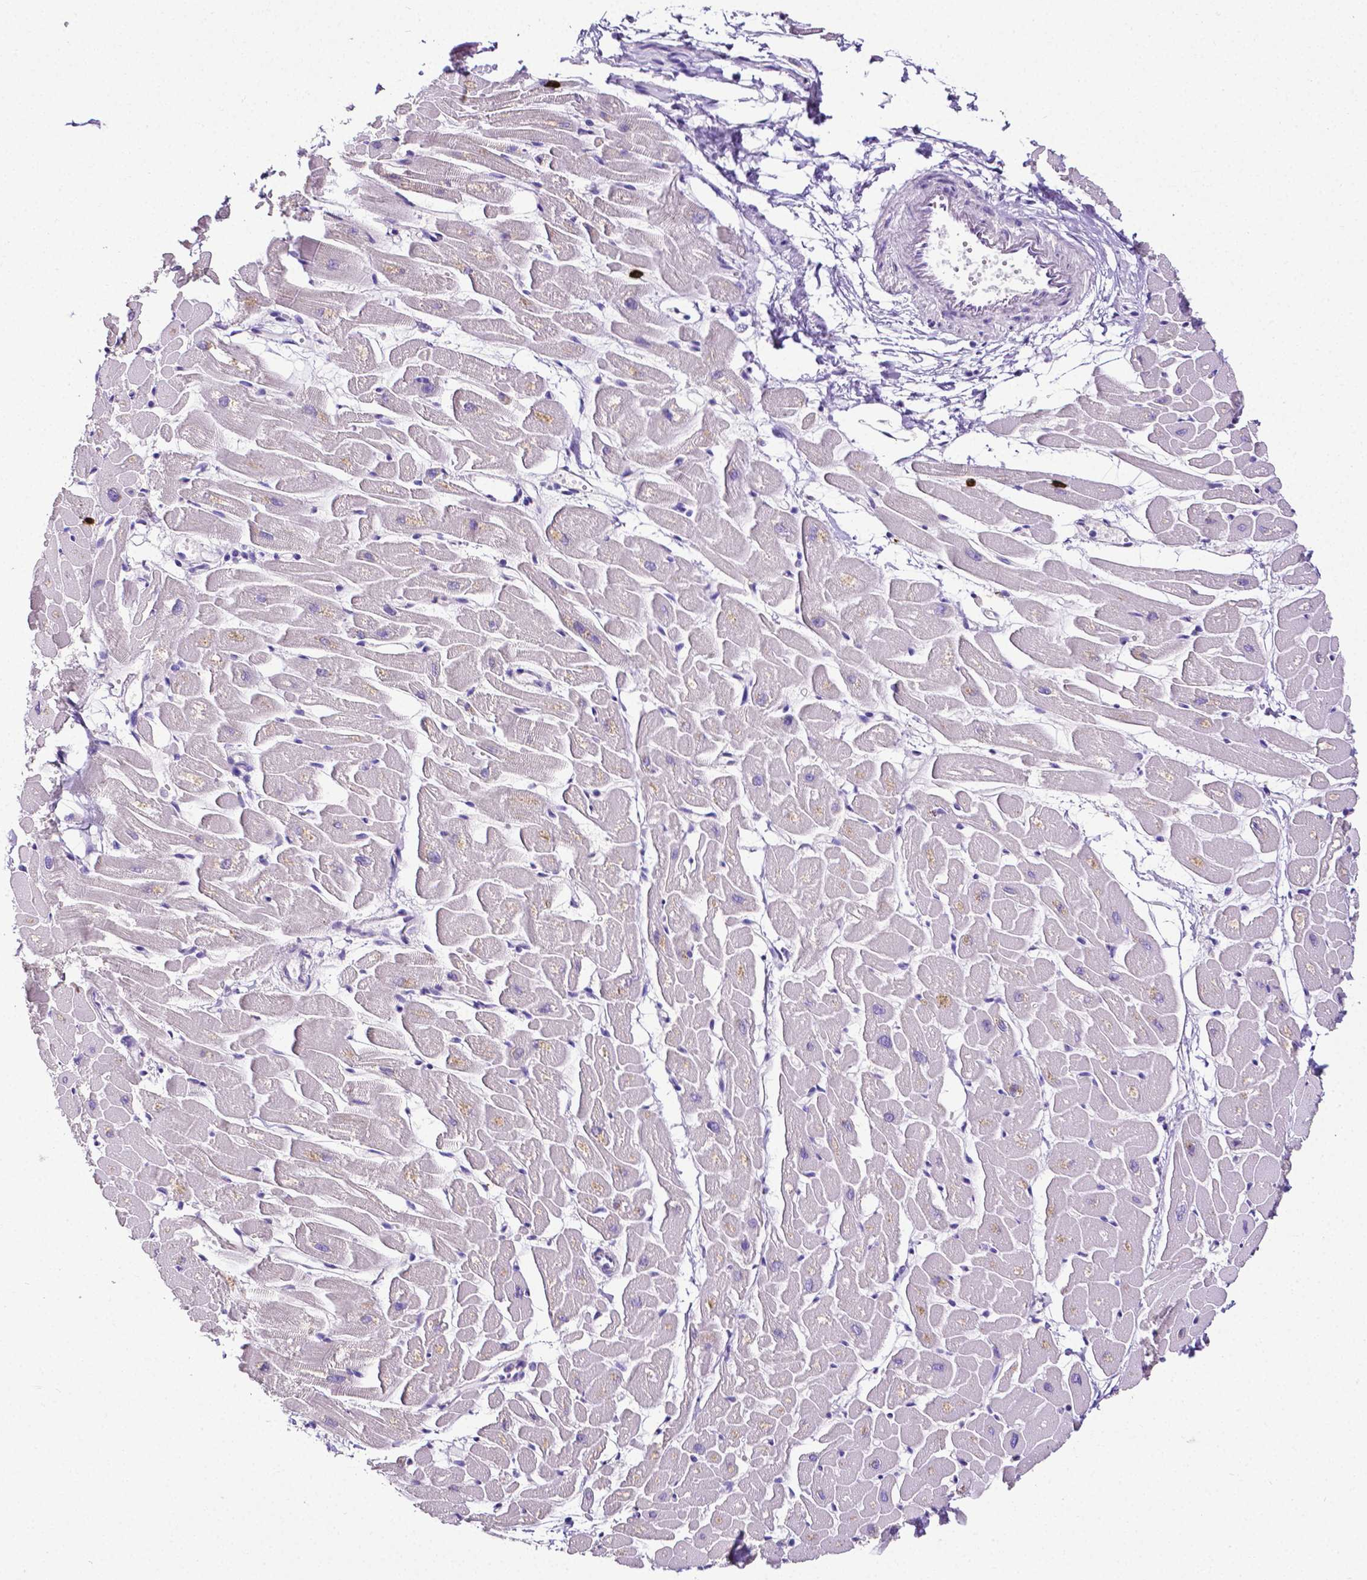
{"staining": {"intensity": "negative", "quantity": "none", "location": "none"}, "tissue": "heart muscle", "cell_type": "Cardiomyocytes", "image_type": "normal", "snomed": [{"axis": "morphology", "description": "Normal tissue, NOS"}, {"axis": "topography", "description": "Heart"}], "caption": "Immunohistochemical staining of benign heart muscle shows no significant expression in cardiomyocytes.", "gene": "MMP9", "patient": {"sex": "male", "age": 57}}